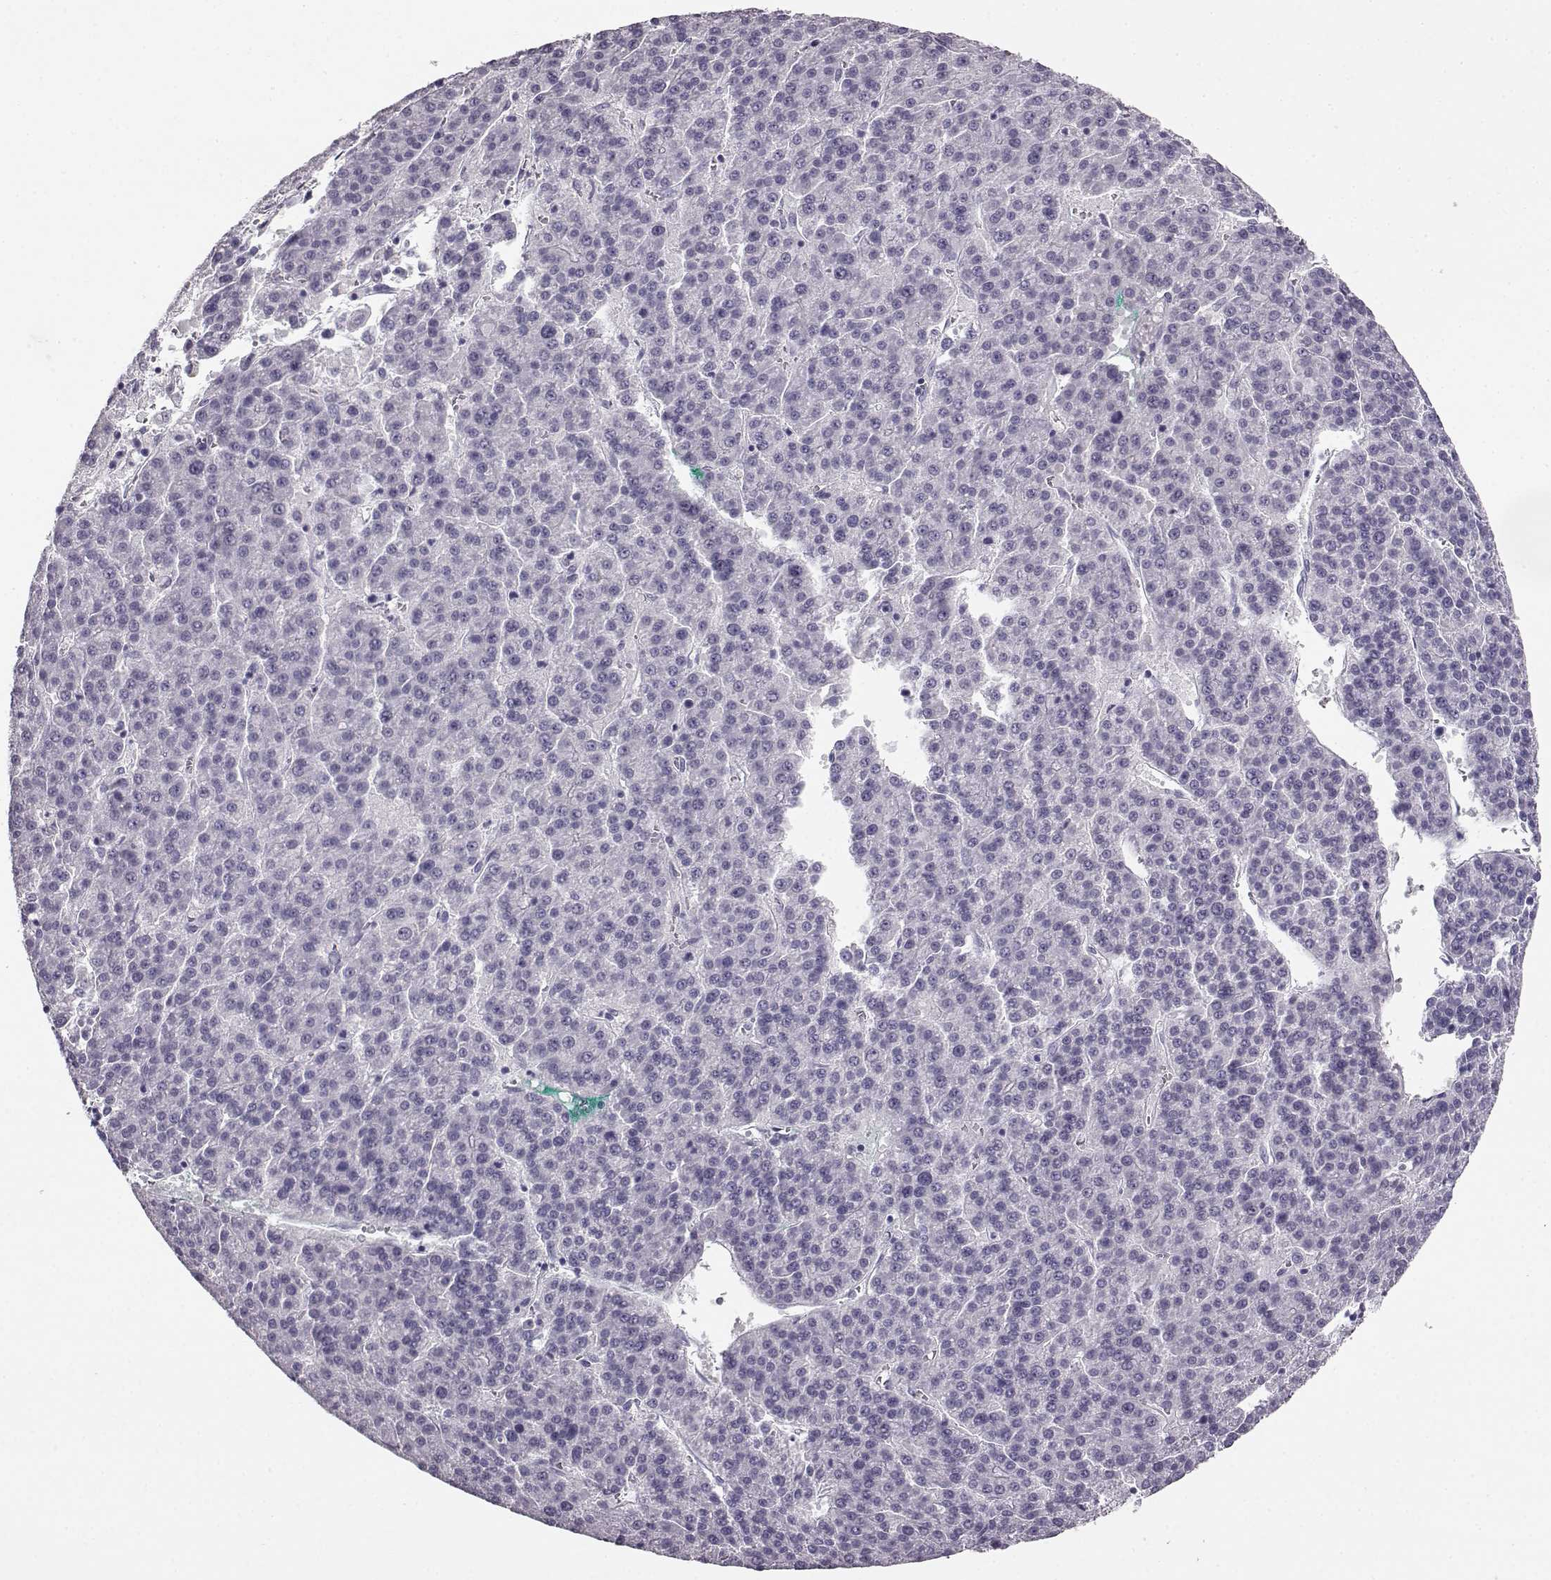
{"staining": {"intensity": "negative", "quantity": "none", "location": "none"}, "tissue": "liver cancer", "cell_type": "Tumor cells", "image_type": "cancer", "snomed": [{"axis": "morphology", "description": "Carcinoma, Hepatocellular, NOS"}, {"axis": "topography", "description": "Liver"}], "caption": "This is an immunohistochemistry (IHC) image of liver hepatocellular carcinoma. There is no staining in tumor cells.", "gene": "BFSP2", "patient": {"sex": "female", "age": 58}}